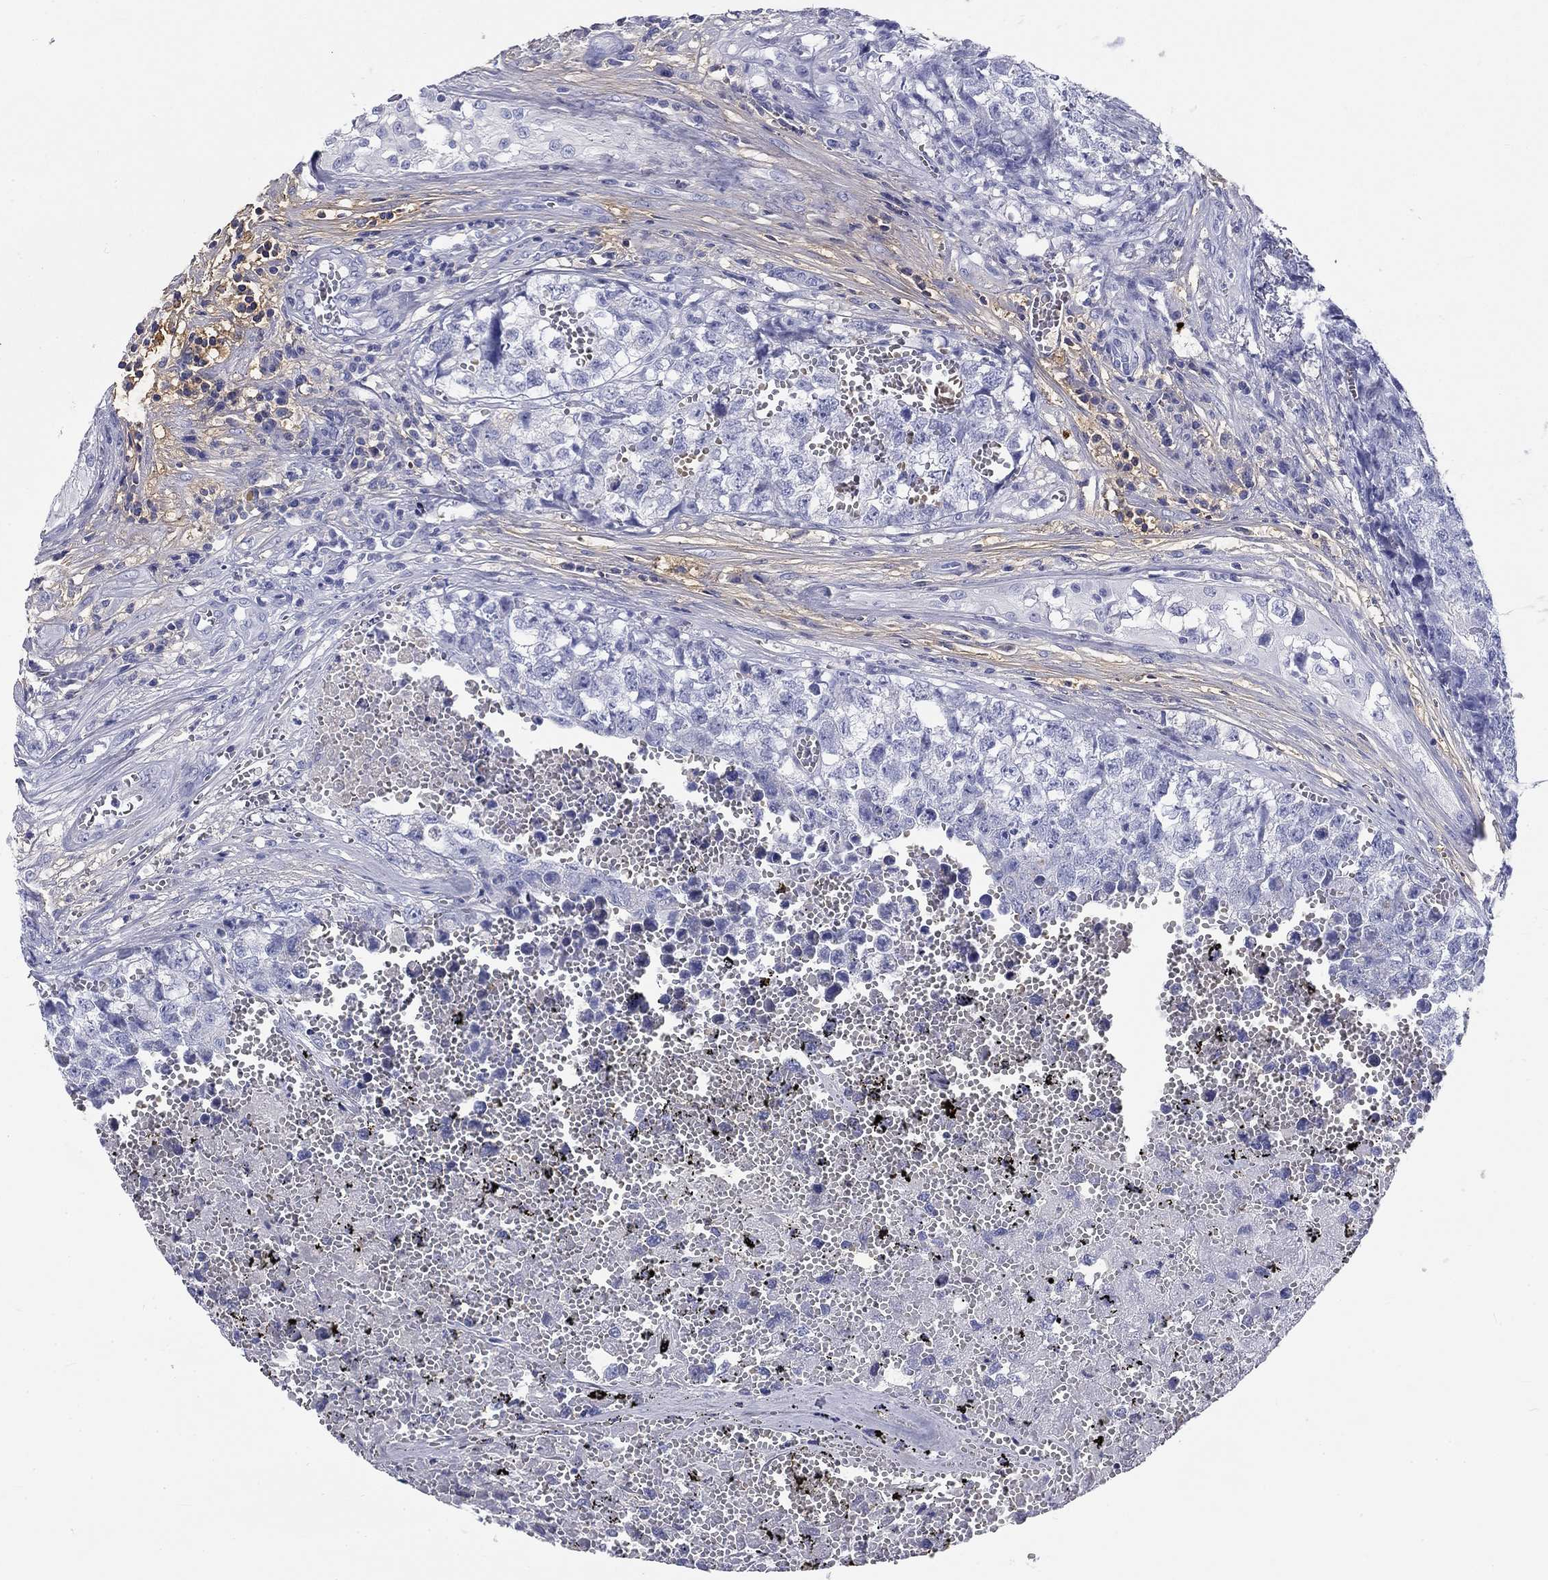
{"staining": {"intensity": "negative", "quantity": "none", "location": "none"}, "tissue": "testis cancer", "cell_type": "Tumor cells", "image_type": "cancer", "snomed": [{"axis": "morphology", "description": "Seminoma, NOS"}, {"axis": "morphology", "description": "Carcinoma, Embryonal, NOS"}, {"axis": "topography", "description": "Testis"}], "caption": "This is an immunohistochemistry micrograph of human testis seminoma. There is no staining in tumor cells.", "gene": "CD40LG", "patient": {"sex": "male", "age": 22}}